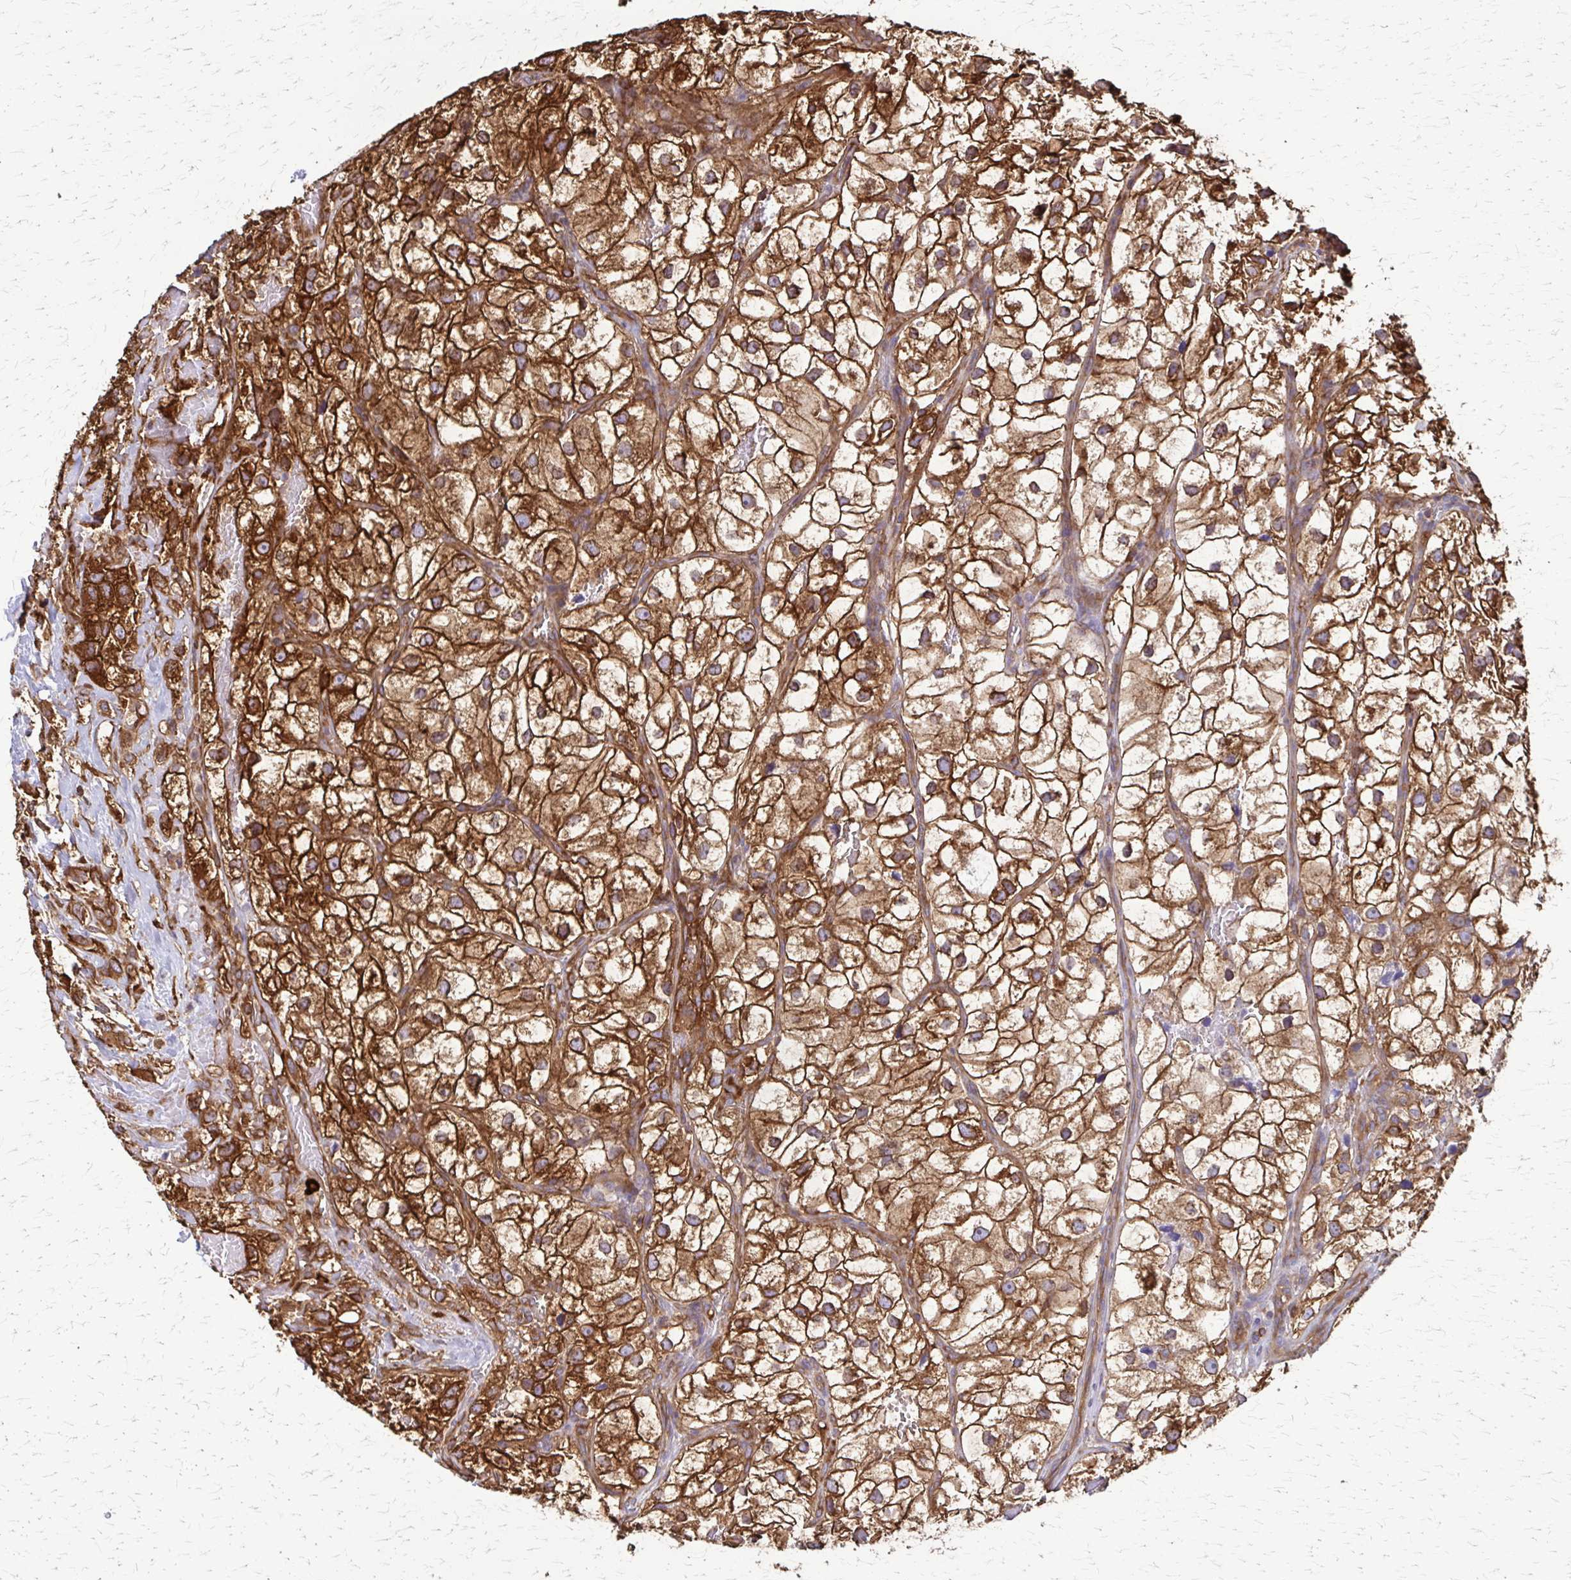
{"staining": {"intensity": "strong", "quantity": ">75%", "location": "cytoplasmic/membranous"}, "tissue": "renal cancer", "cell_type": "Tumor cells", "image_type": "cancer", "snomed": [{"axis": "morphology", "description": "Adenocarcinoma, NOS"}, {"axis": "topography", "description": "Kidney"}], "caption": "Immunohistochemistry micrograph of neoplastic tissue: renal adenocarcinoma stained using immunohistochemistry (IHC) demonstrates high levels of strong protein expression localized specifically in the cytoplasmic/membranous of tumor cells, appearing as a cytoplasmic/membranous brown color.", "gene": "EEF2", "patient": {"sex": "male", "age": 59}}